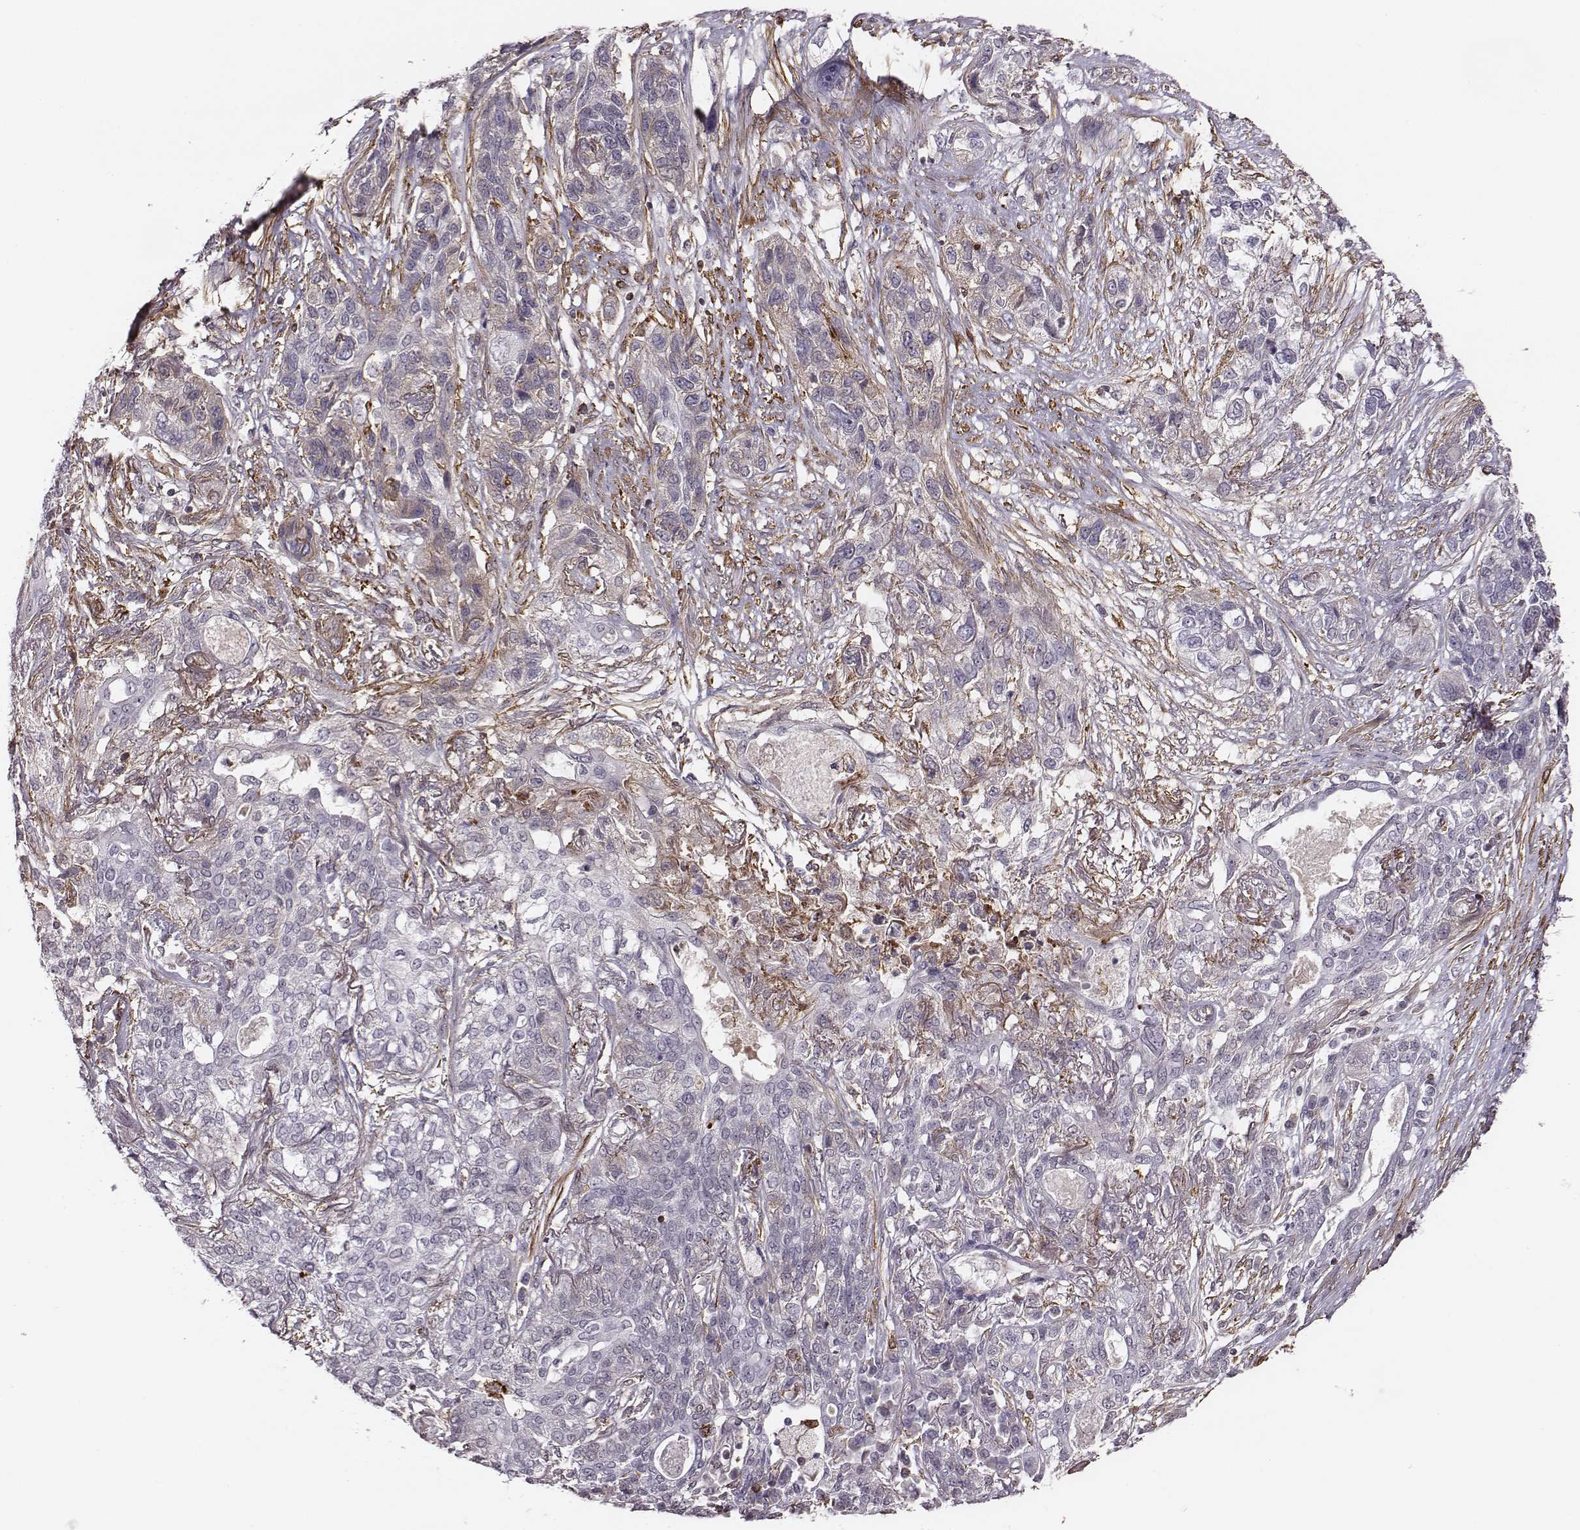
{"staining": {"intensity": "negative", "quantity": "none", "location": "none"}, "tissue": "lung cancer", "cell_type": "Tumor cells", "image_type": "cancer", "snomed": [{"axis": "morphology", "description": "Squamous cell carcinoma, NOS"}, {"axis": "topography", "description": "Lung"}], "caption": "The image shows no significant positivity in tumor cells of squamous cell carcinoma (lung).", "gene": "ZYX", "patient": {"sex": "female", "age": 70}}